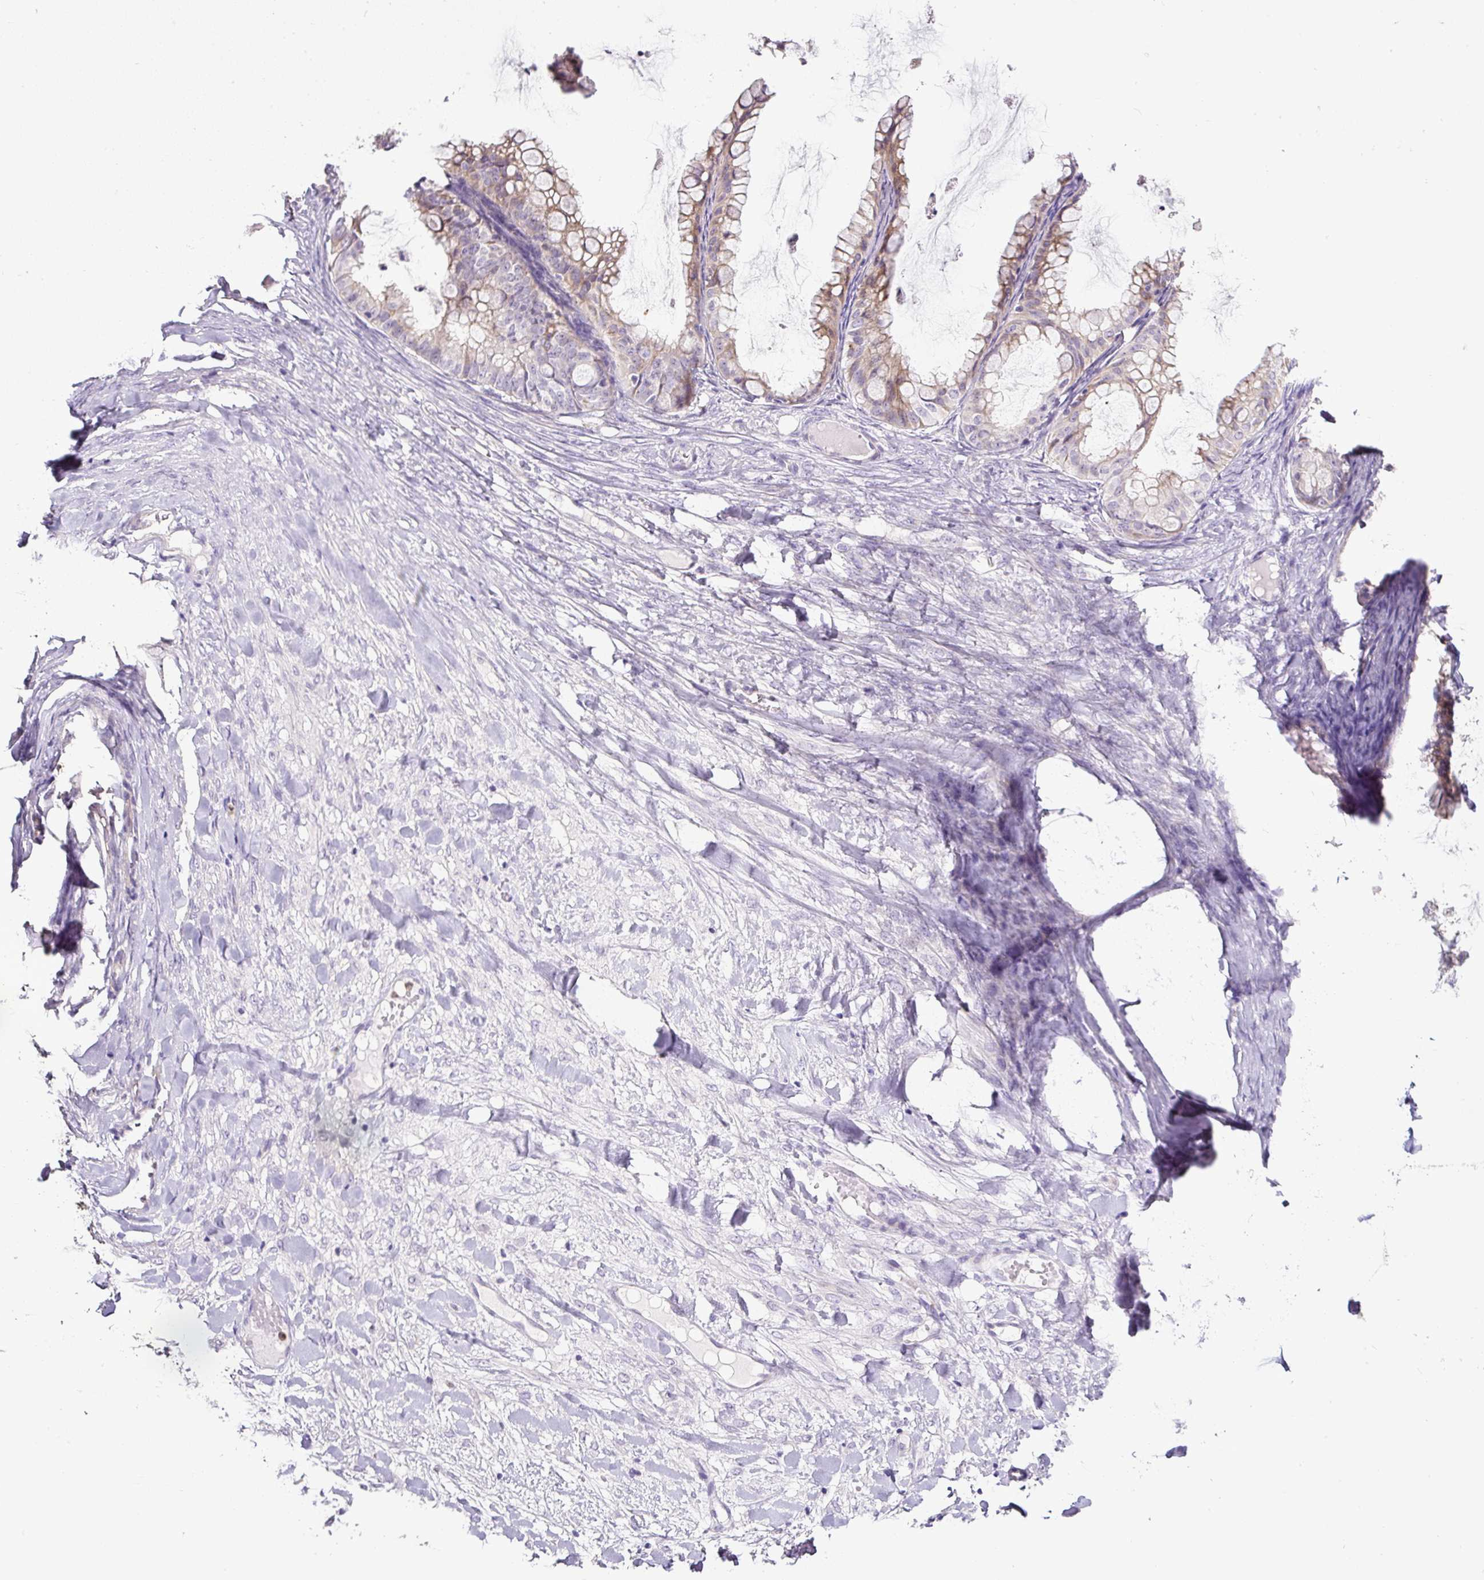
{"staining": {"intensity": "moderate", "quantity": "25%-75%", "location": "cytoplasmic/membranous"}, "tissue": "ovarian cancer", "cell_type": "Tumor cells", "image_type": "cancer", "snomed": [{"axis": "morphology", "description": "Cystadenocarcinoma, mucinous, NOS"}, {"axis": "topography", "description": "Ovary"}], "caption": "Protein staining displays moderate cytoplasmic/membranous expression in about 25%-75% of tumor cells in ovarian cancer (mucinous cystadenocarcinoma).", "gene": "HPS4", "patient": {"sex": "female", "age": 35}}